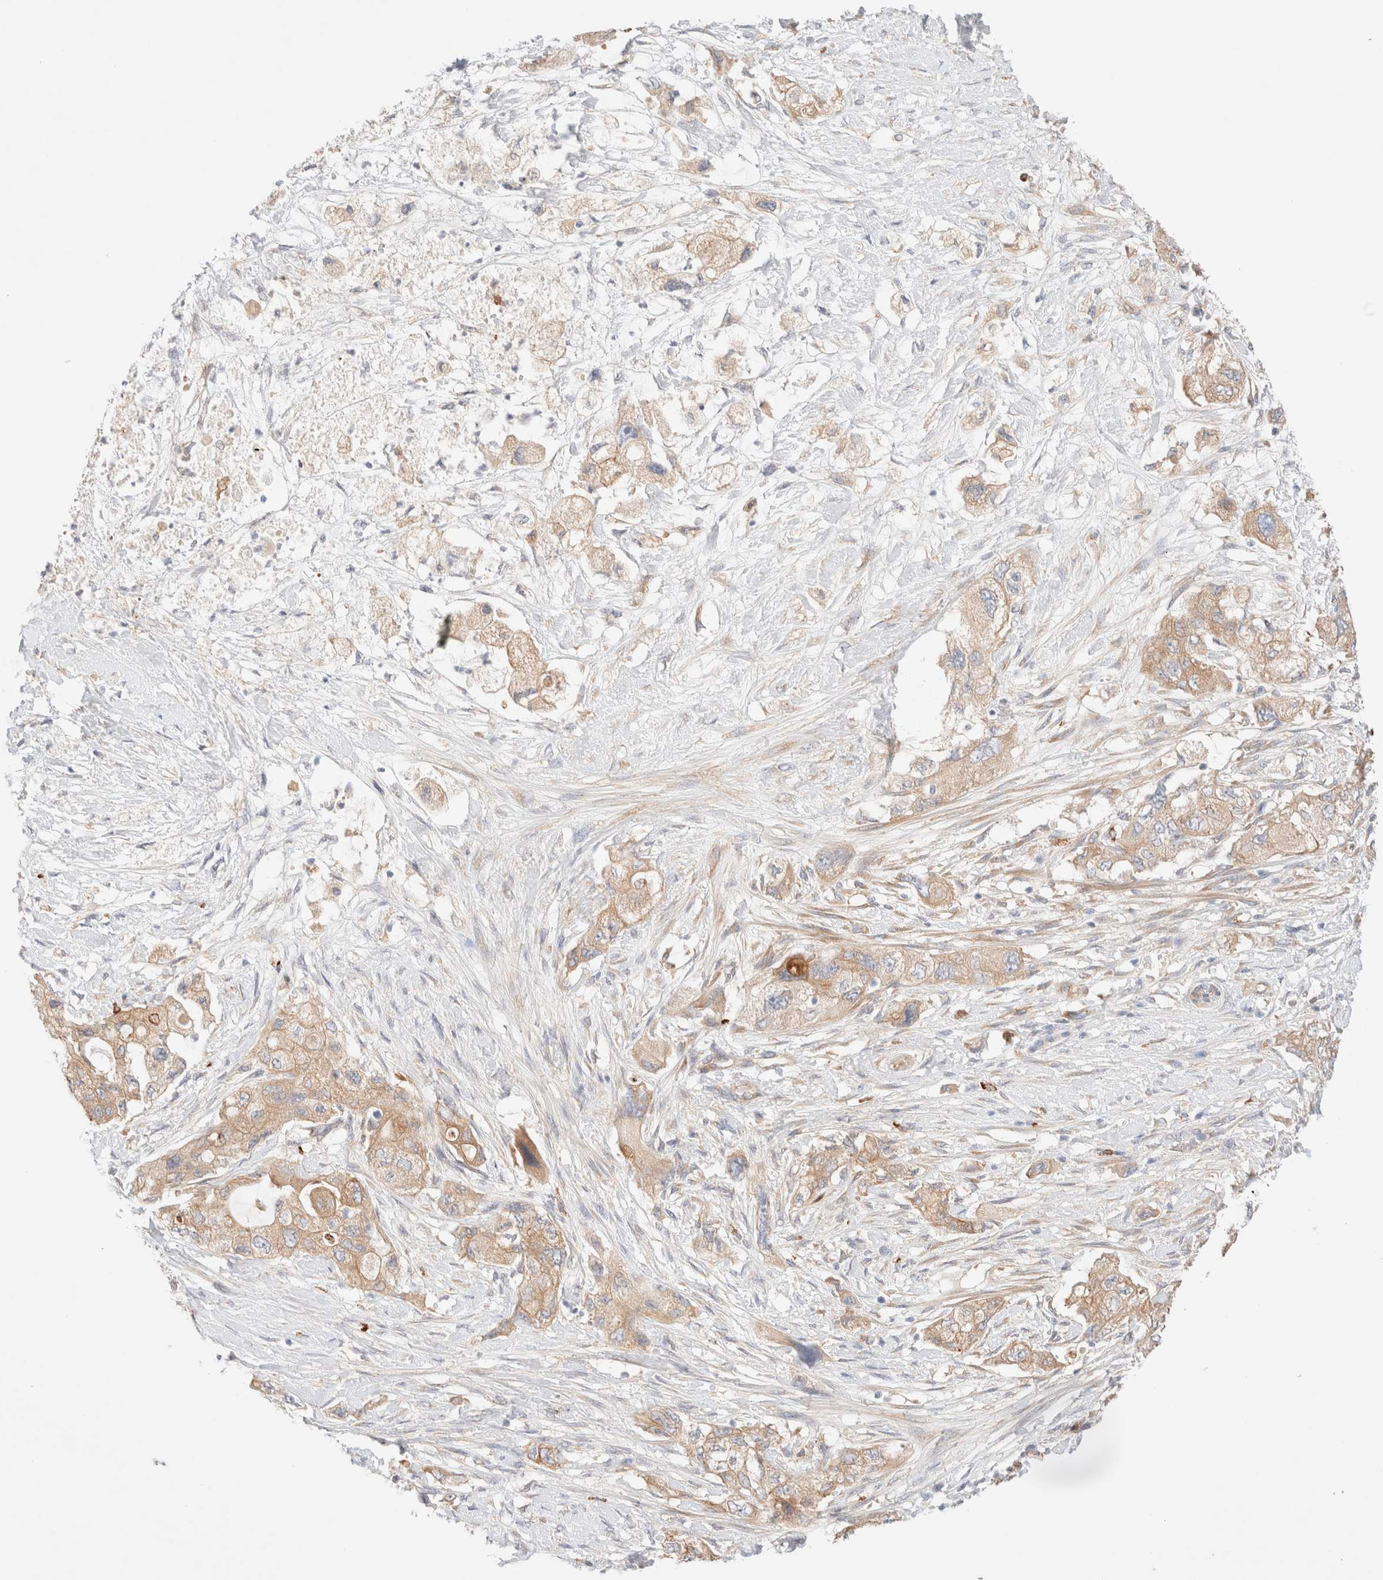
{"staining": {"intensity": "weak", "quantity": ">75%", "location": "cytoplasmic/membranous"}, "tissue": "pancreatic cancer", "cell_type": "Tumor cells", "image_type": "cancer", "snomed": [{"axis": "morphology", "description": "Adenocarcinoma, NOS"}, {"axis": "topography", "description": "Pancreas"}], "caption": "Tumor cells show low levels of weak cytoplasmic/membranous expression in approximately >75% of cells in human pancreatic adenocarcinoma.", "gene": "NIBAN2", "patient": {"sex": "female", "age": 73}}